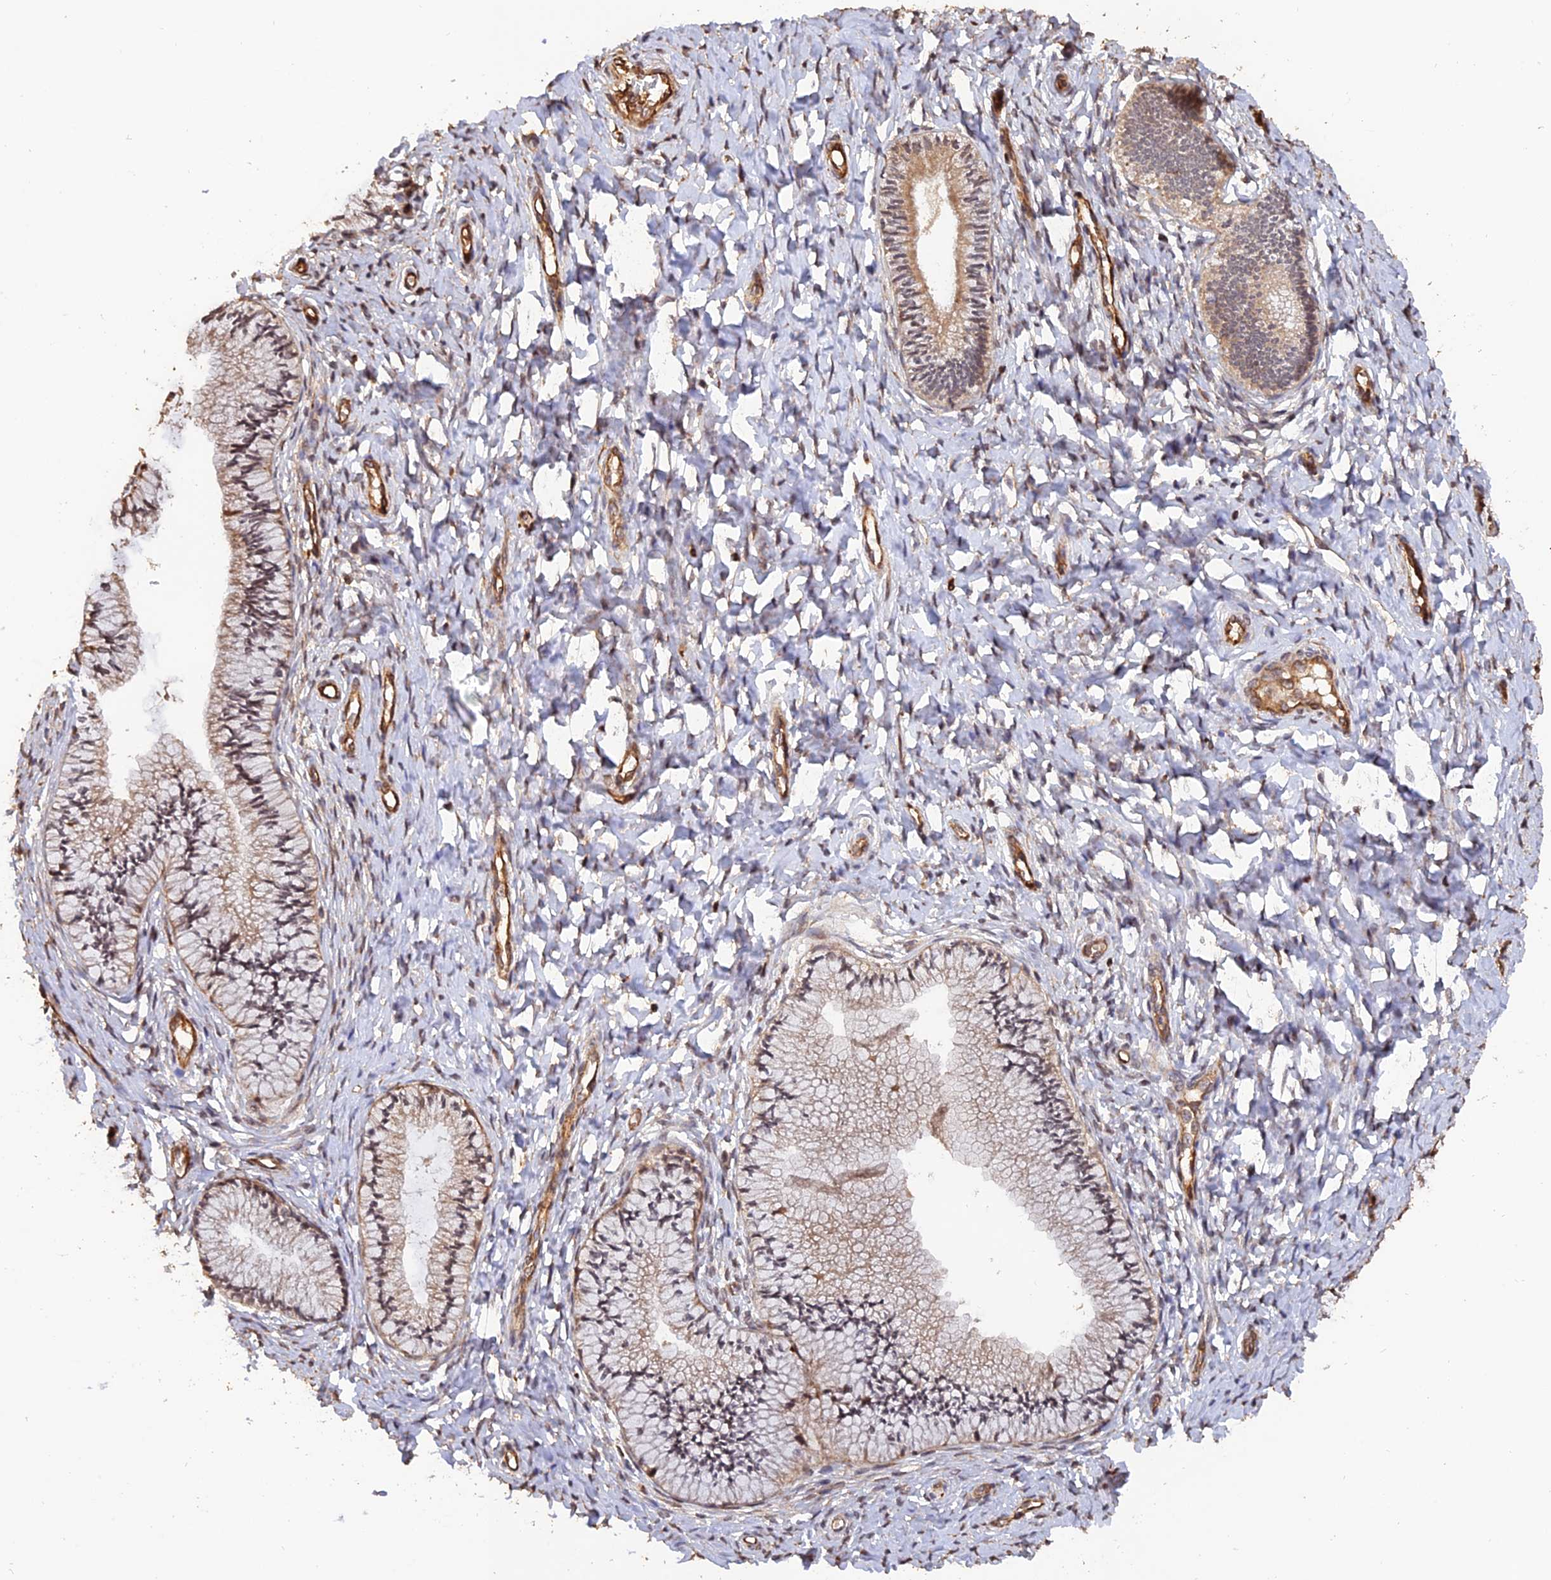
{"staining": {"intensity": "moderate", "quantity": ">75%", "location": "cytoplasmic/membranous"}, "tissue": "cervix", "cell_type": "Glandular cells", "image_type": "normal", "snomed": [{"axis": "morphology", "description": "Normal tissue, NOS"}, {"axis": "topography", "description": "Cervix"}], "caption": "This photomicrograph shows immunohistochemistry (IHC) staining of benign human cervix, with medium moderate cytoplasmic/membranous expression in about >75% of glandular cells.", "gene": "CREBL2", "patient": {"sex": "female", "age": 36}}